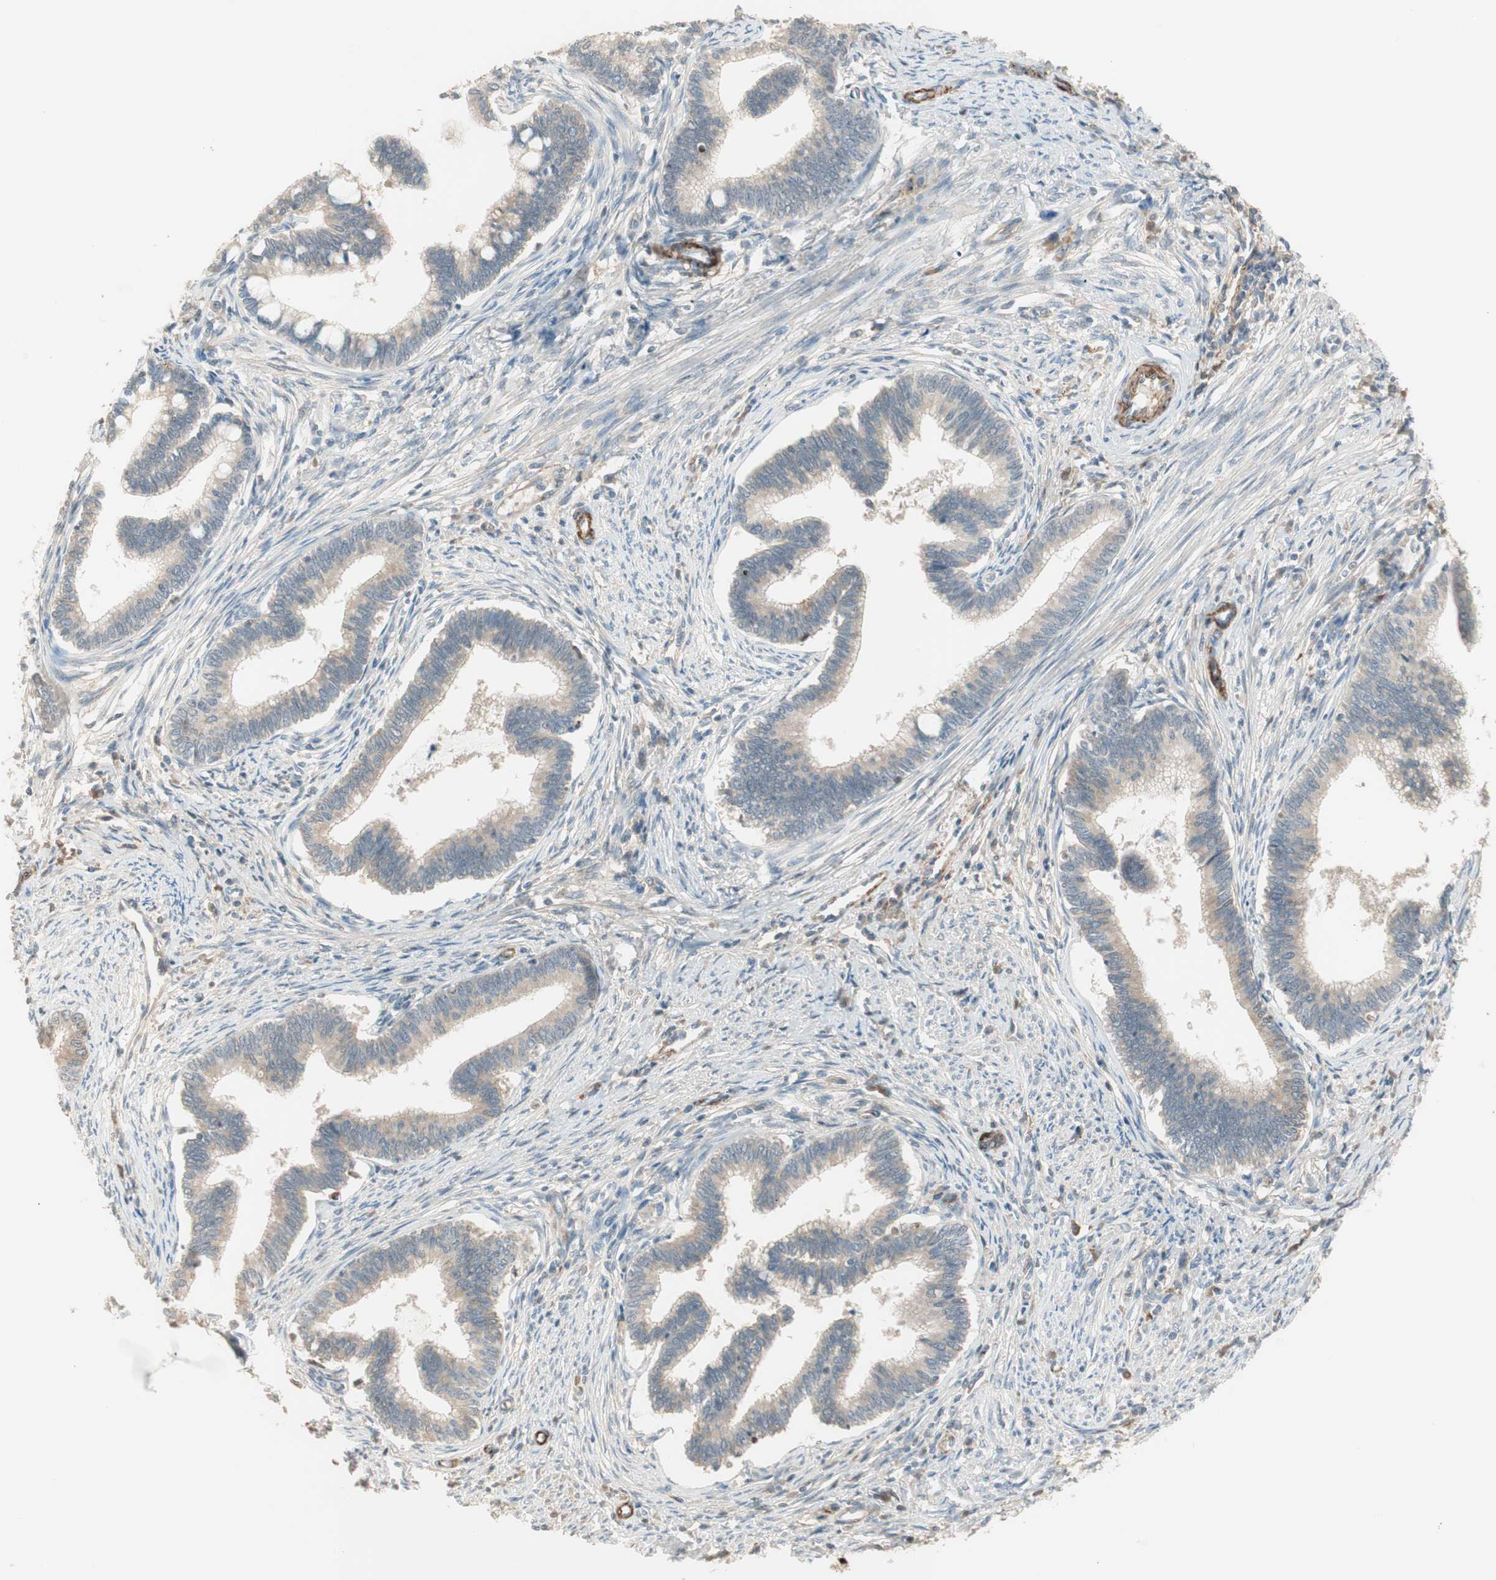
{"staining": {"intensity": "weak", "quantity": "25%-75%", "location": "cytoplasmic/membranous"}, "tissue": "cervical cancer", "cell_type": "Tumor cells", "image_type": "cancer", "snomed": [{"axis": "morphology", "description": "Adenocarcinoma, NOS"}, {"axis": "topography", "description": "Cervix"}], "caption": "Brown immunohistochemical staining in human adenocarcinoma (cervical) reveals weak cytoplasmic/membranous positivity in about 25%-75% of tumor cells.", "gene": "RNGTT", "patient": {"sex": "female", "age": 36}}